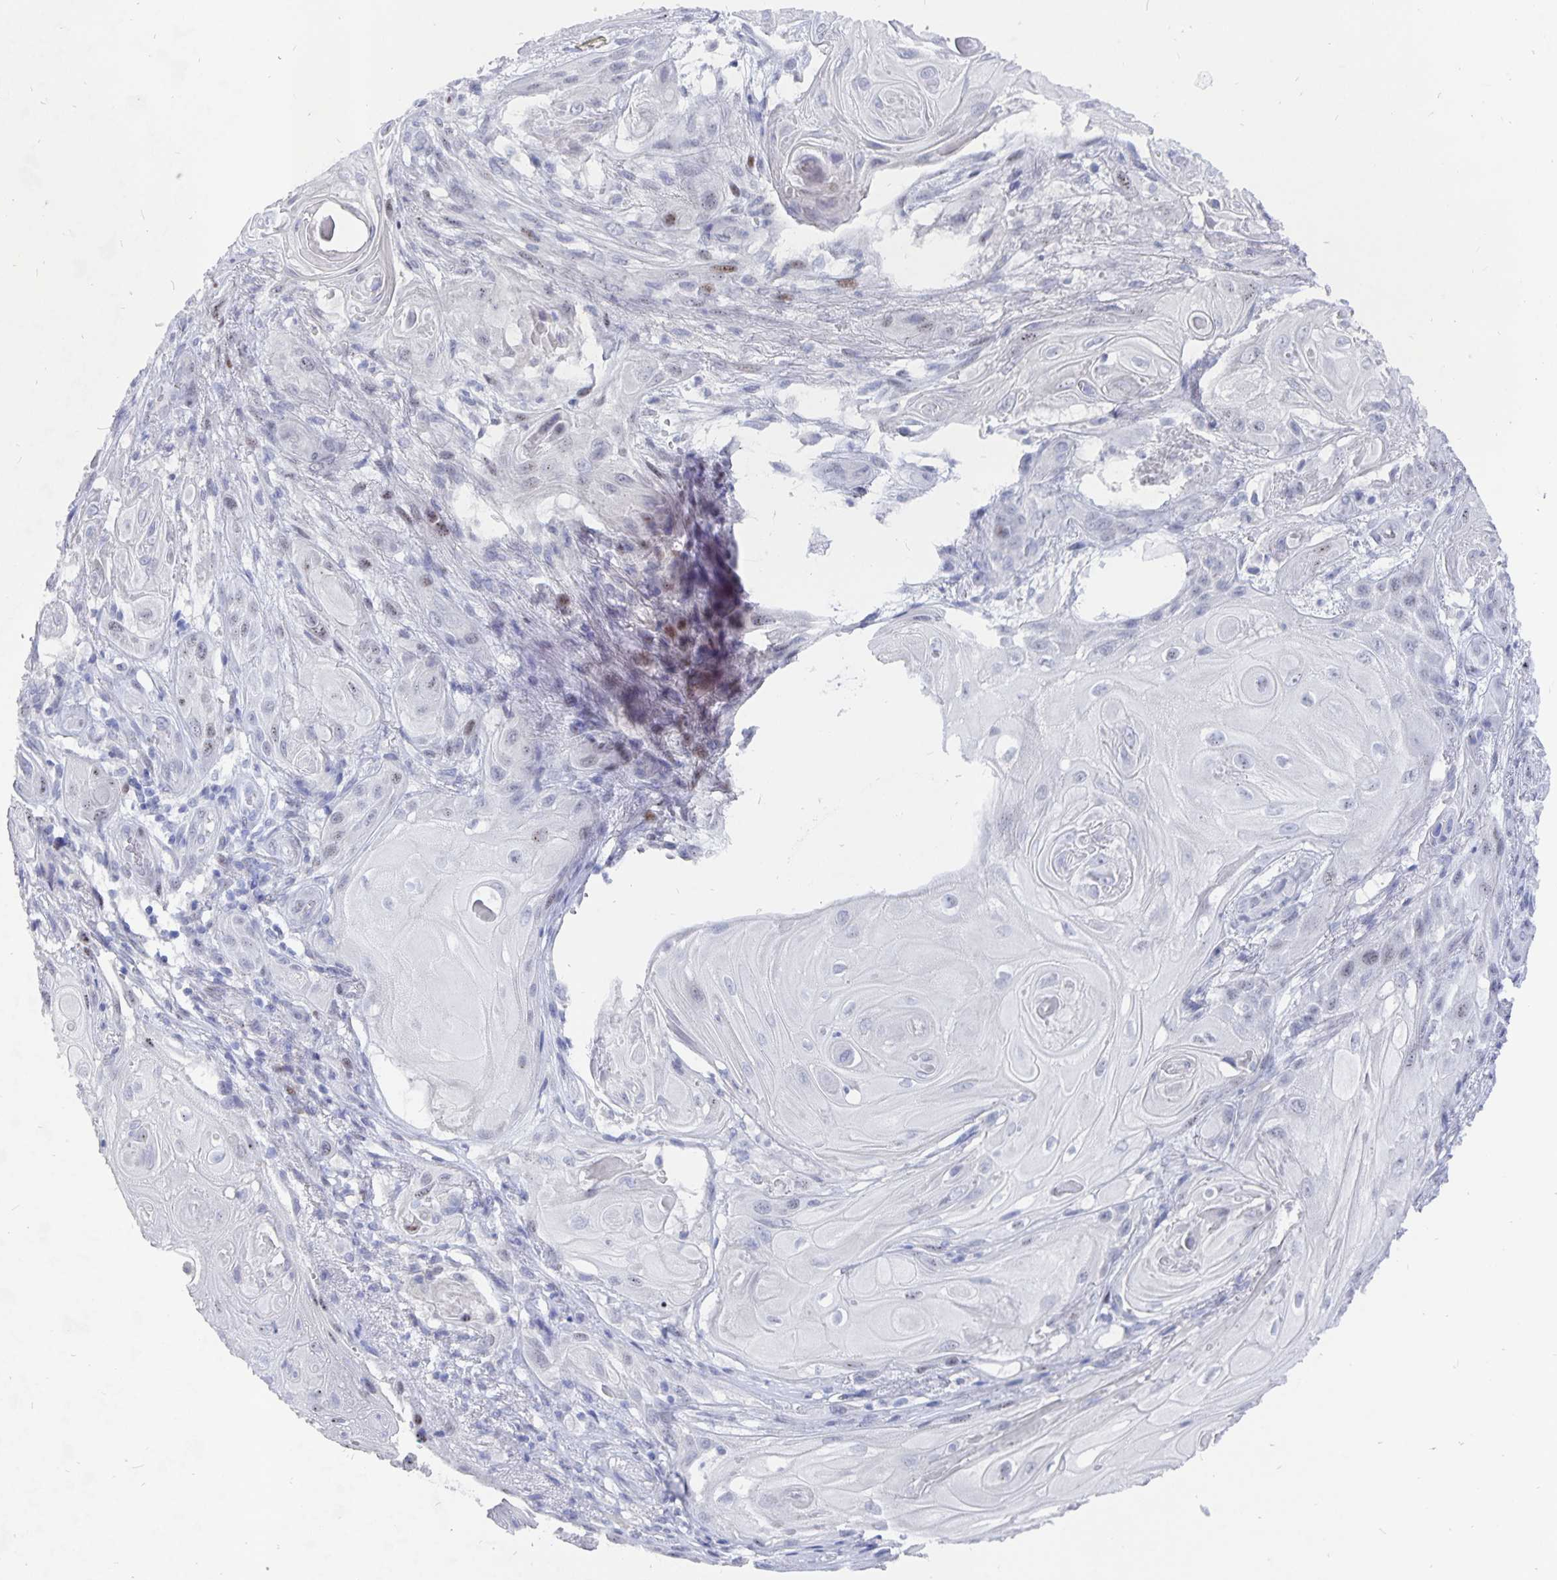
{"staining": {"intensity": "negative", "quantity": "none", "location": "none"}, "tissue": "skin cancer", "cell_type": "Tumor cells", "image_type": "cancer", "snomed": [{"axis": "morphology", "description": "Squamous cell carcinoma, NOS"}, {"axis": "topography", "description": "Skin"}], "caption": "This is a histopathology image of immunohistochemistry staining of skin squamous cell carcinoma, which shows no positivity in tumor cells.", "gene": "SMOC1", "patient": {"sex": "male", "age": 62}}